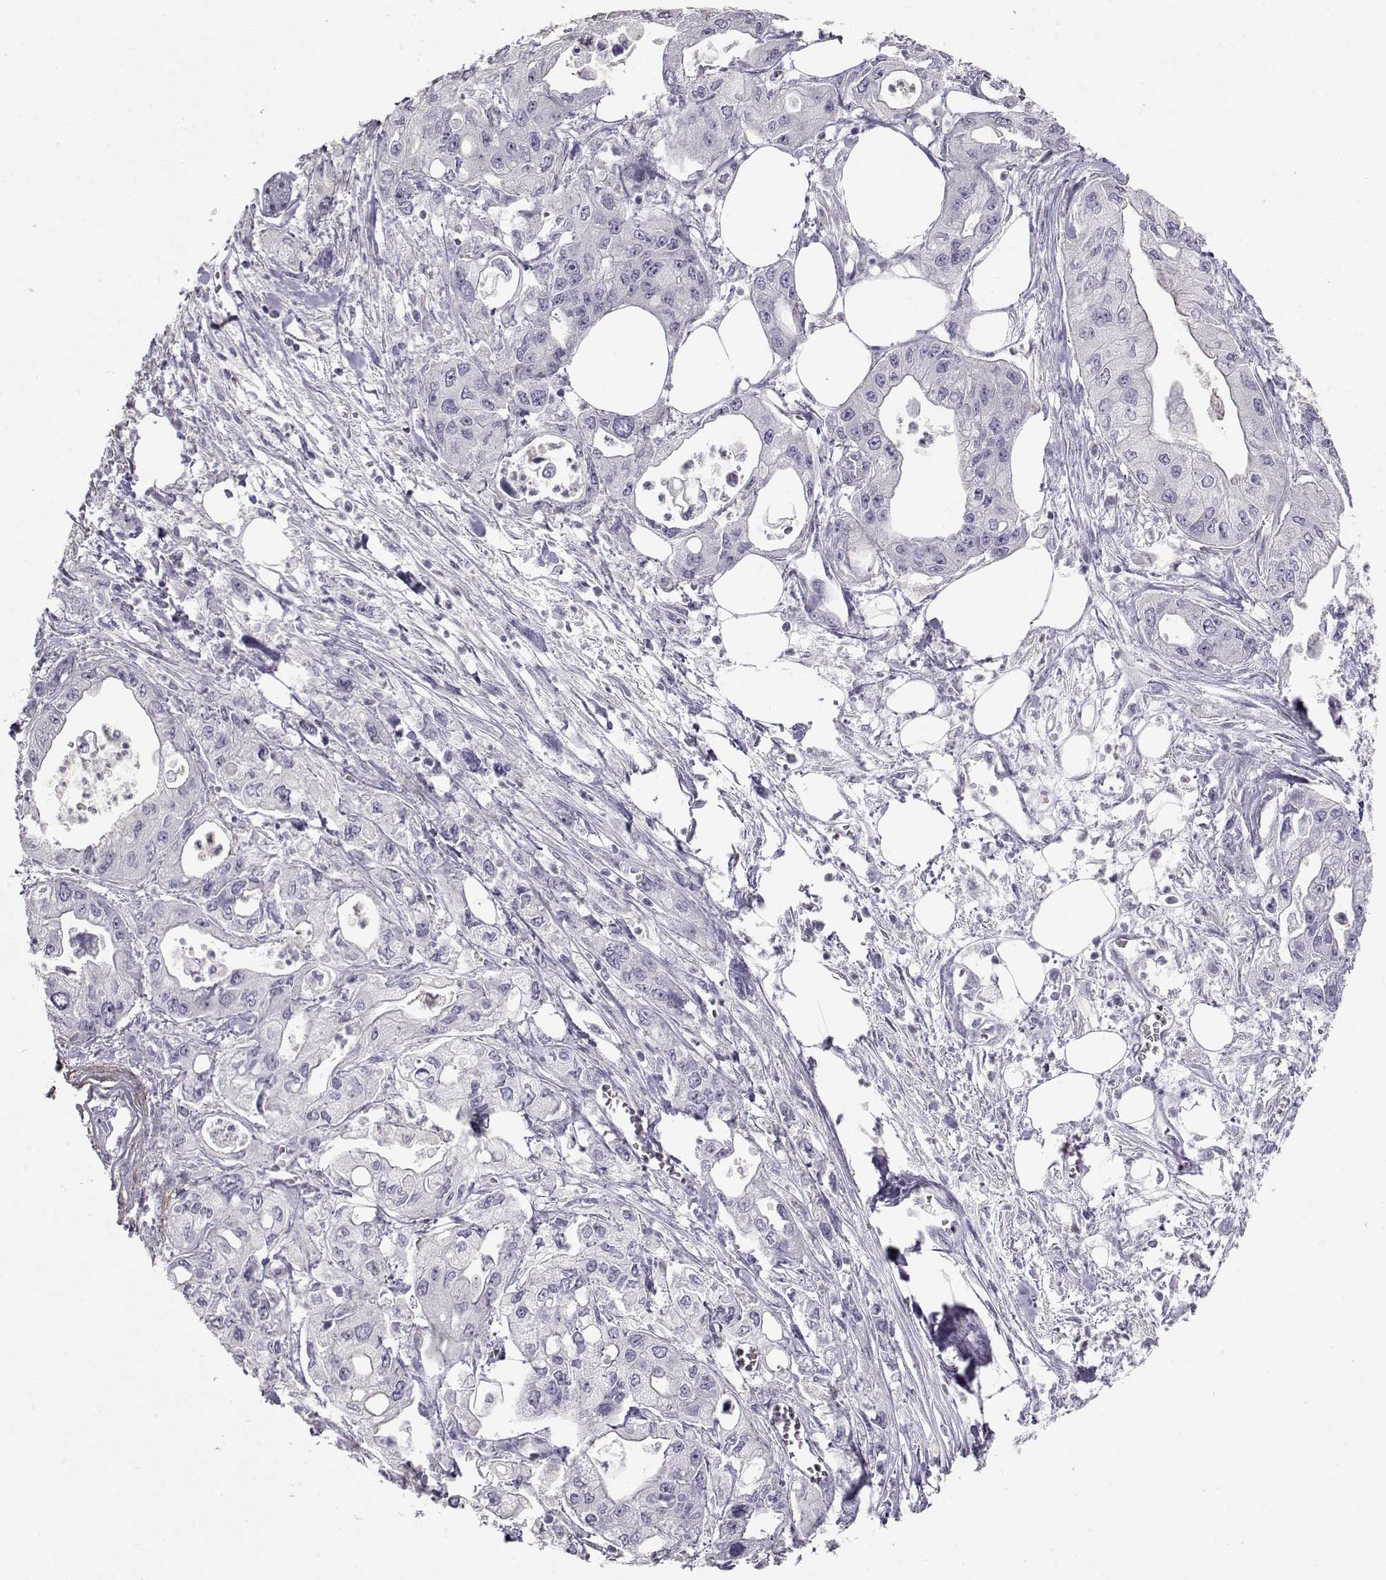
{"staining": {"intensity": "negative", "quantity": "none", "location": "none"}, "tissue": "pancreatic cancer", "cell_type": "Tumor cells", "image_type": "cancer", "snomed": [{"axis": "morphology", "description": "Adenocarcinoma, NOS"}, {"axis": "topography", "description": "Pancreas"}], "caption": "The immunohistochemistry histopathology image has no significant expression in tumor cells of pancreatic cancer (adenocarcinoma) tissue. Brightfield microscopy of immunohistochemistry stained with DAB (brown) and hematoxylin (blue), captured at high magnification.", "gene": "SLITRK3", "patient": {"sex": "male", "age": 70}}